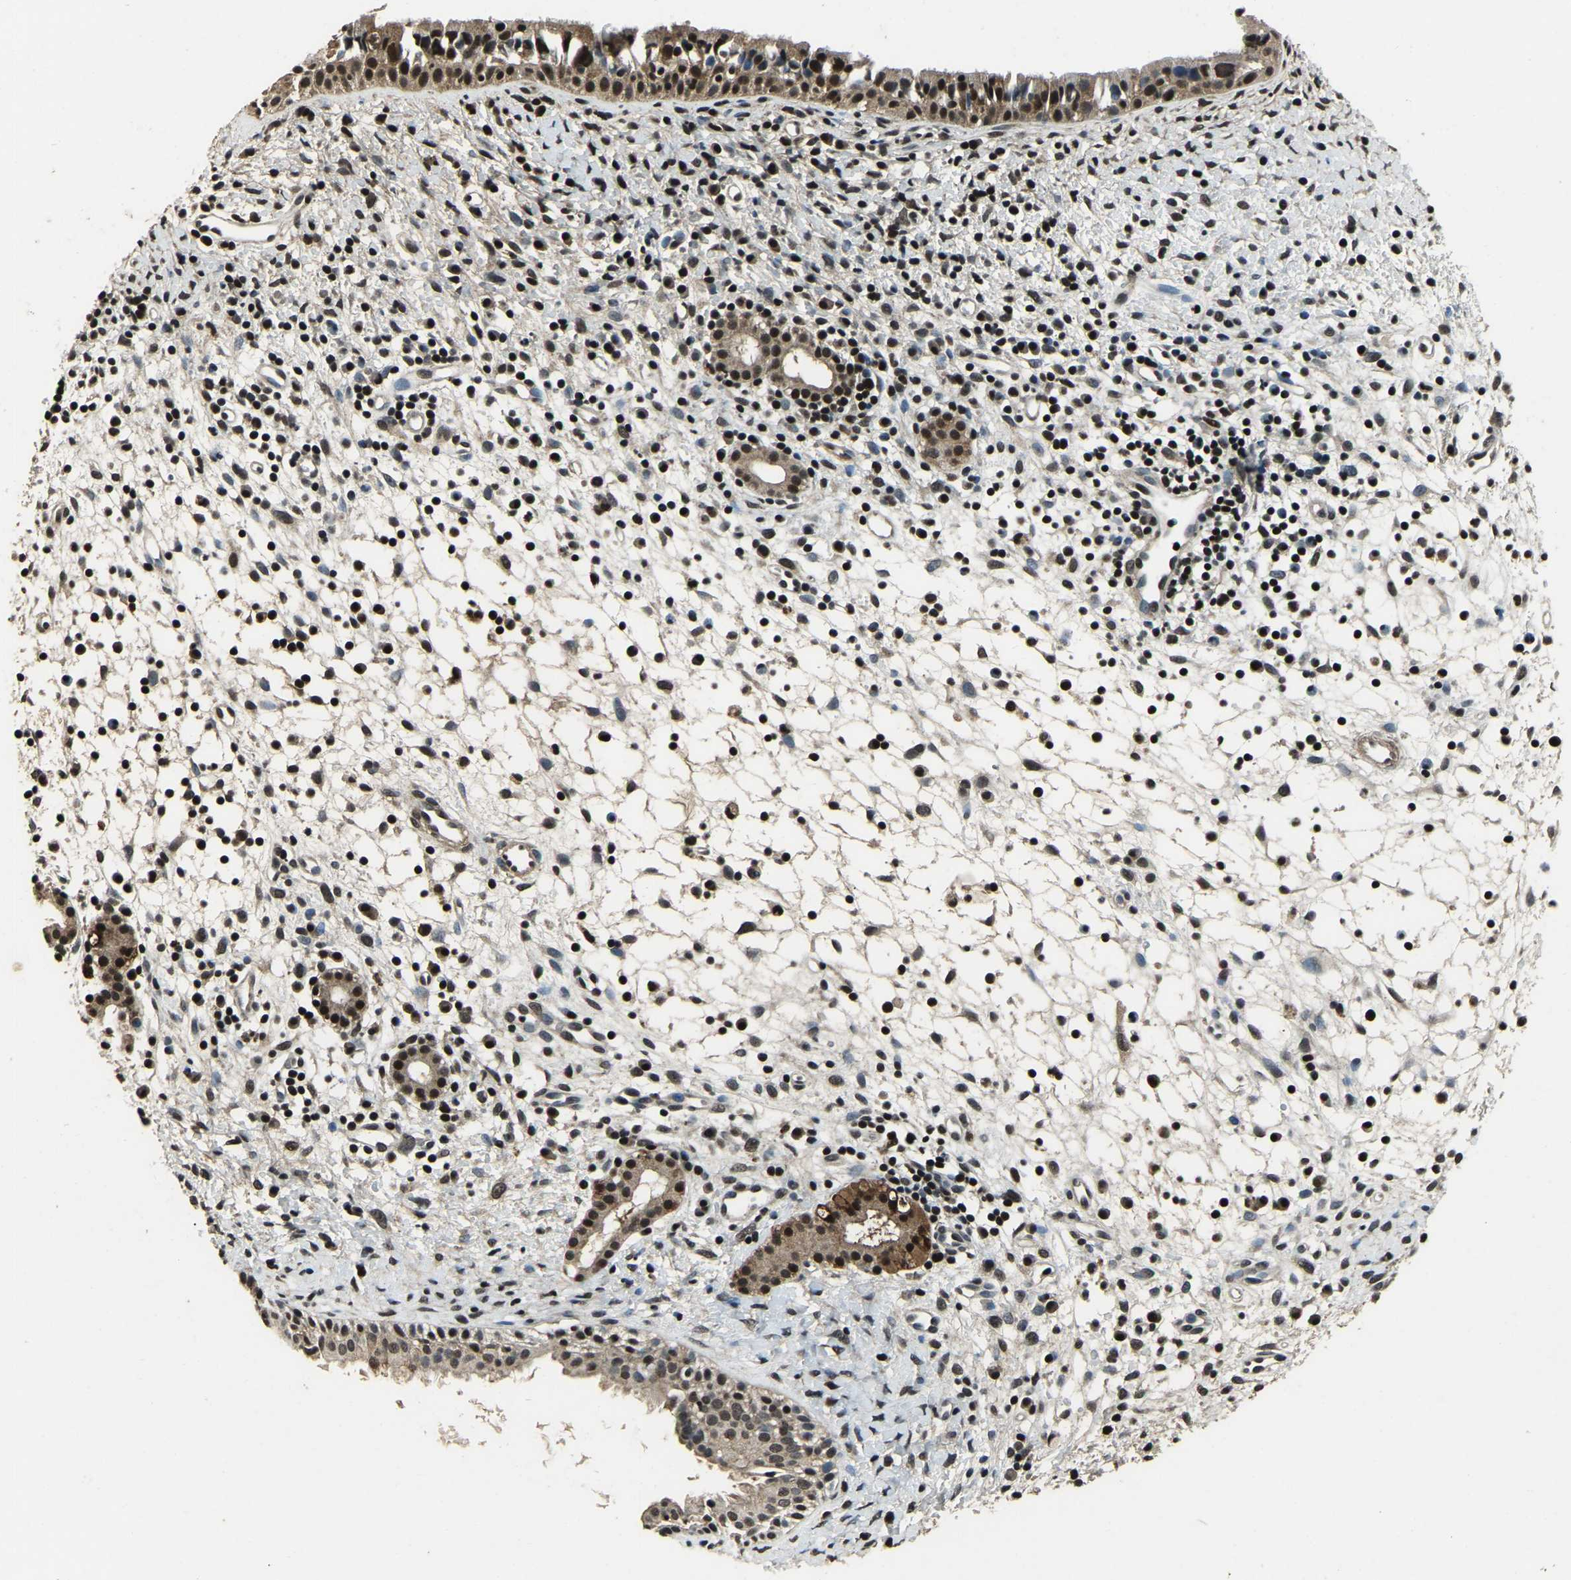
{"staining": {"intensity": "moderate", "quantity": ">75%", "location": "cytoplasmic/membranous,nuclear"}, "tissue": "nasopharynx", "cell_type": "Respiratory epithelial cells", "image_type": "normal", "snomed": [{"axis": "morphology", "description": "Normal tissue, NOS"}, {"axis": "topography", "description": "Nasopharynx"}], "caption": "Human nasopharynx stained with a brown dye reveals moderate cytoplasmic/membranous,nuclear positive staining in approximately >75% of respiratory epithelial cells.", "gene": "ANKIB1", "patient": {"sex": "male", "age": 22}}